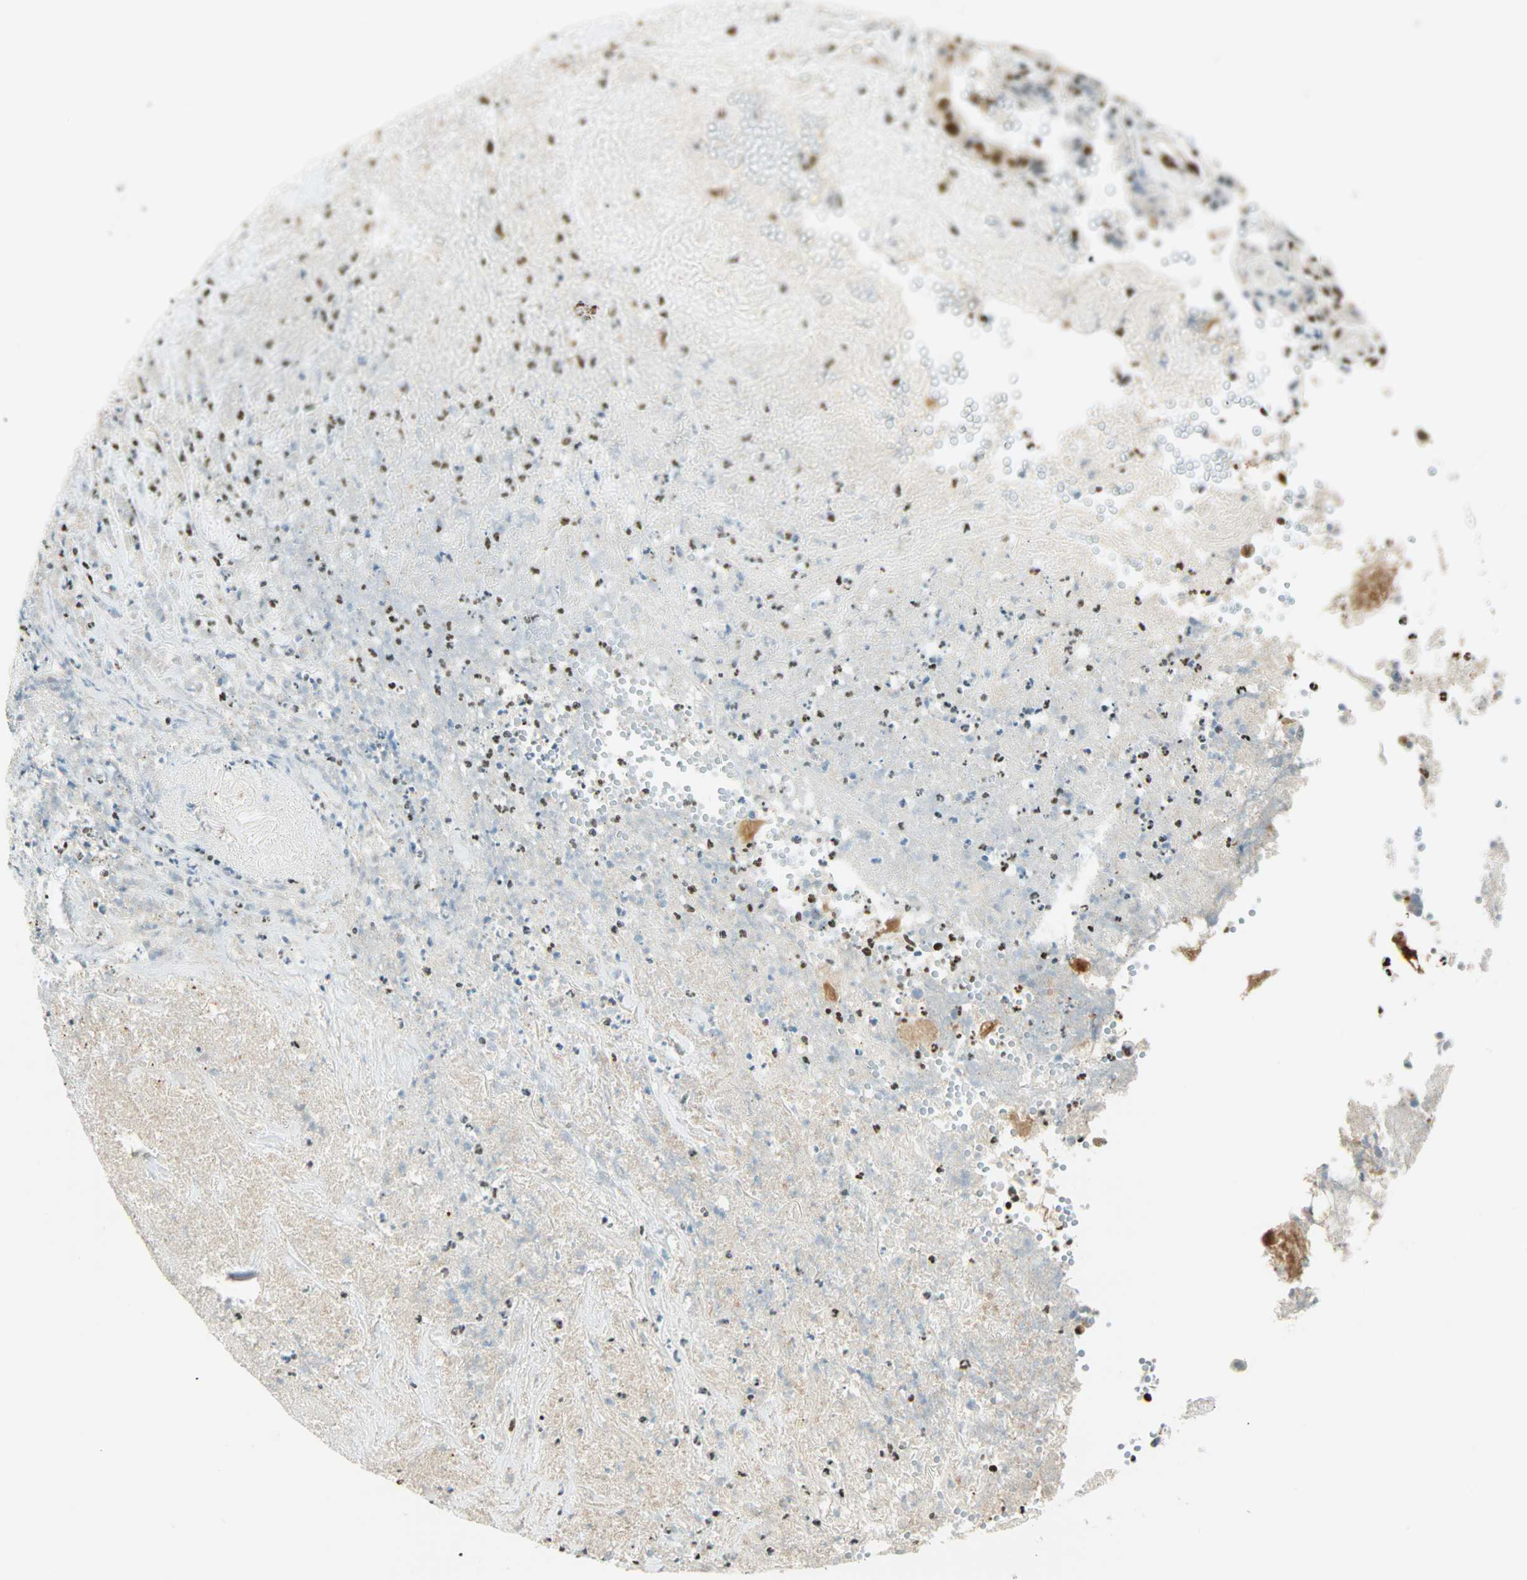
{"staining": {"intensity": "moderate", "quantity": ">75%", "location": "nuclear"}, "tissue": "liver cancer", "cell_type": "Tumor cells", "image_type": "cancer", "snomed": [{"axis": "morphology", "description": "Cholangiocarcinoma"}, {"axis": "topography", "description": "Liver"}], "caption": "Brown immunohistochemical staining in human liver cancer displays moderate nuclear expression in approximately >75% of tumor cells.", "gene": "FANCG", "patient": {"sex": "female", "age": 61}}